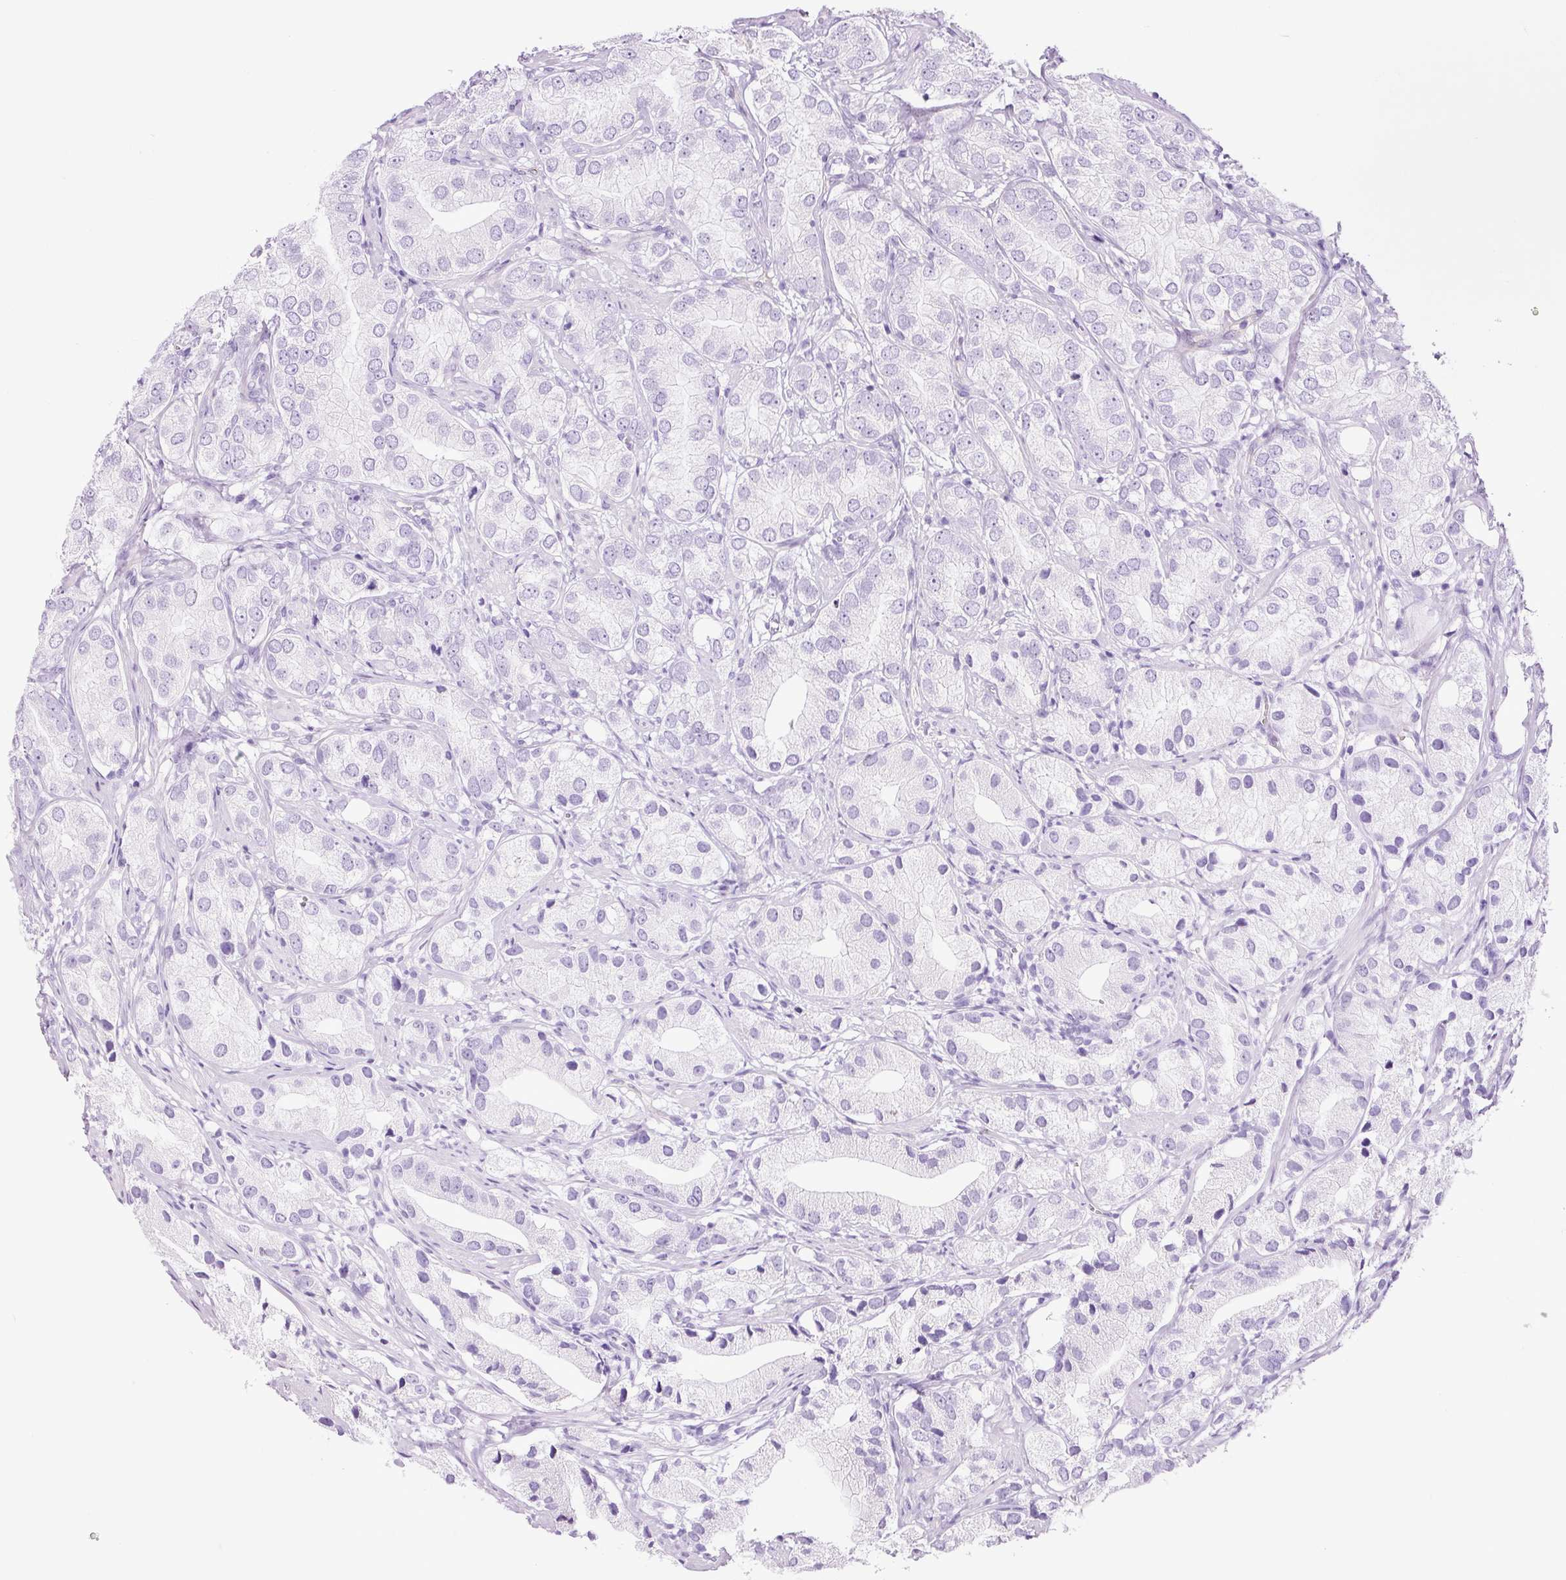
{"staining": {"intensity": "negative", "quantity": "none", "location": "none"}, "tissue": "prostate cancer", "cell_type": "Tumor cells", "image_type": "cancer", "snomed": [{"axis": "morphology", "description": "Adenocarcinoma, High grade"}, {"axis": "topography", "description": "Prostate"}], "caption": "Tumor cells are negative for brown protein staining in adenocarcinoma (high-grade) (prostate).", "gene": "ADSS1", "patient": {"sex": "male", "age": 82}}